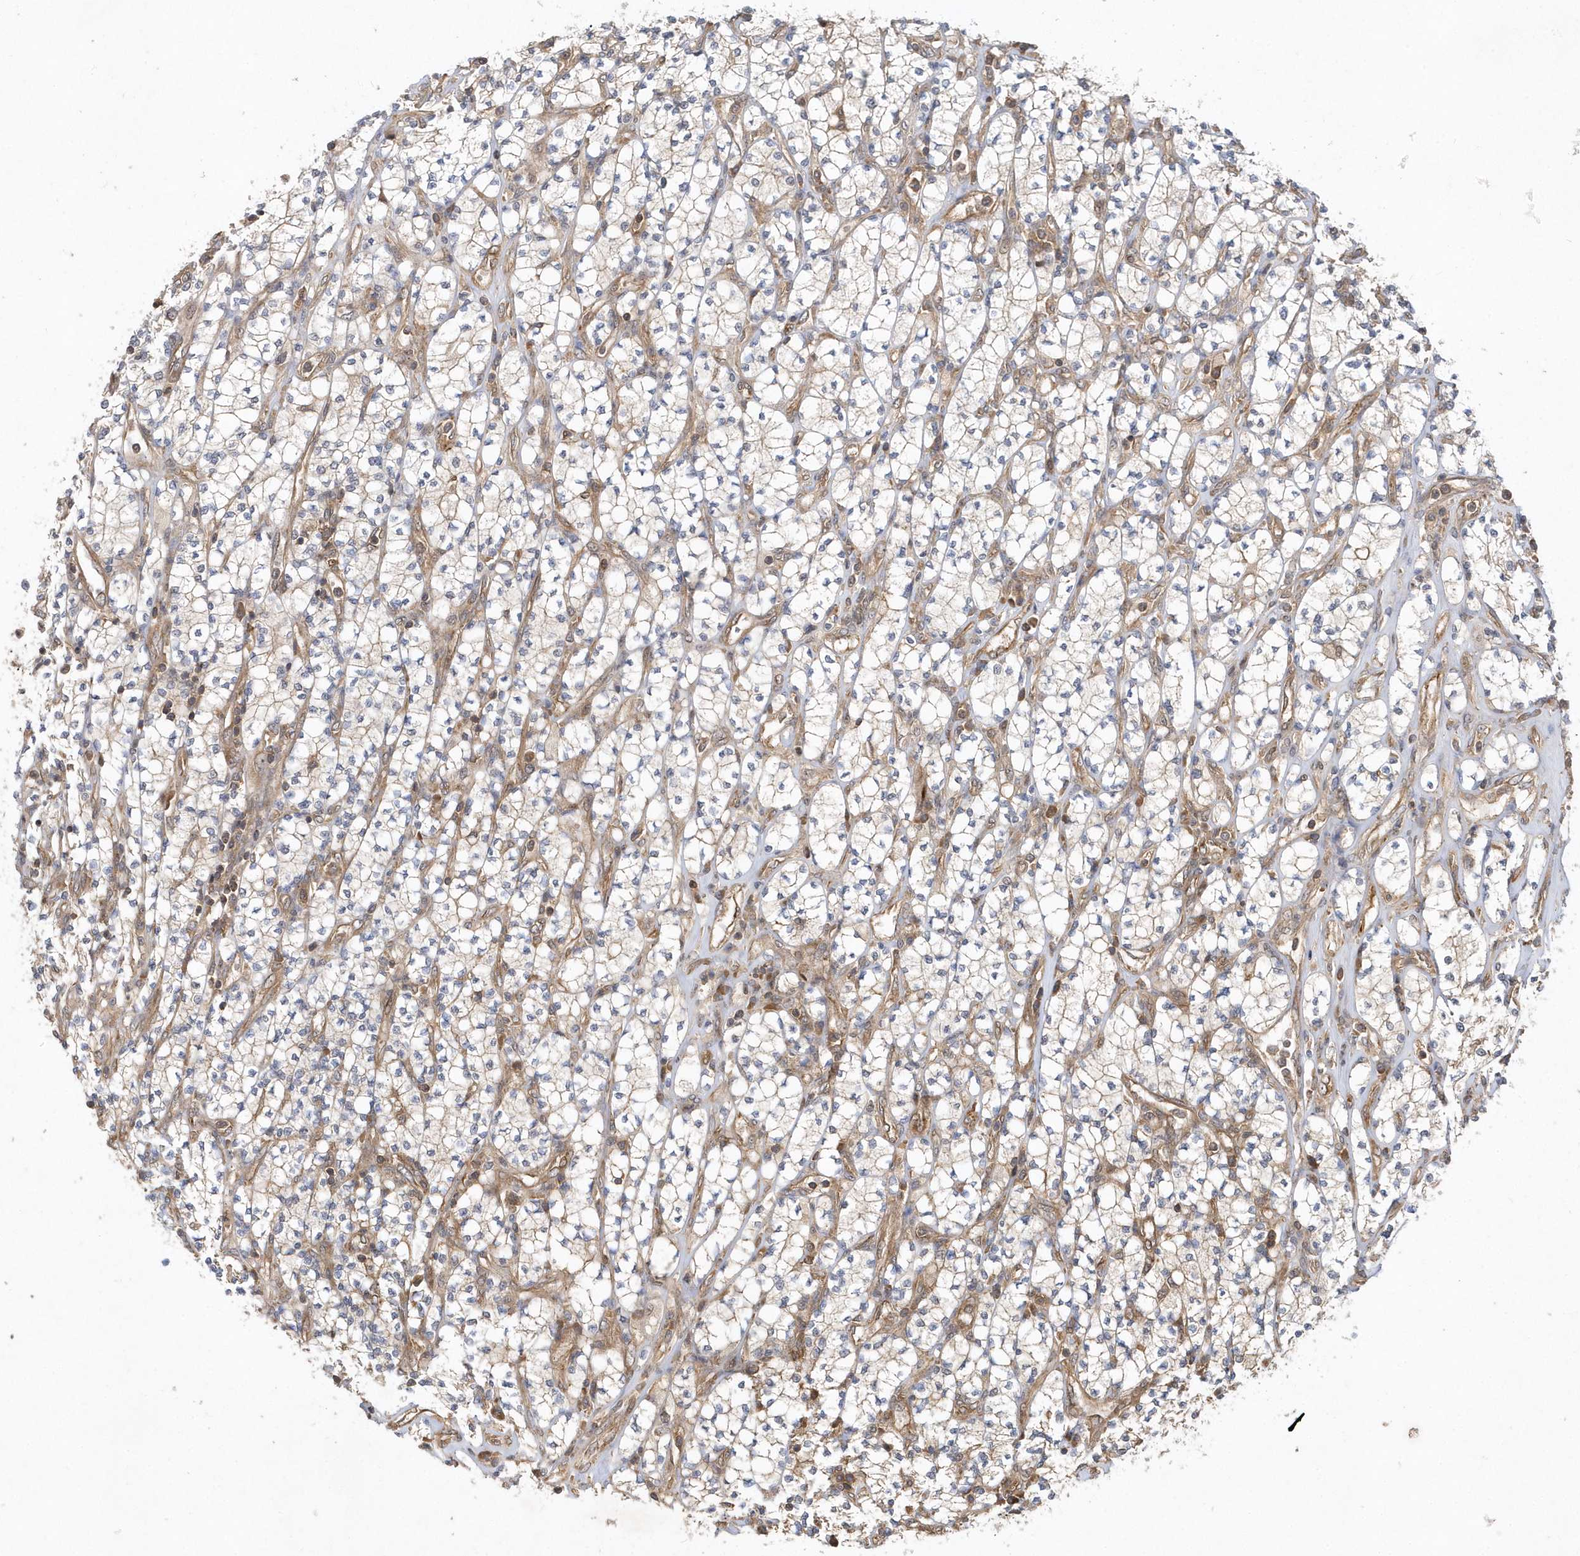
{"staining": {"intensity": "weak", "quantity": "<25%", "location": "cytoplasmic/membranous"}, "tissue": "renal cancer", "cell_type": "Tumor cells", "image_type": "cancer", "snomed": [{"axis": "morphology", "description": "Adenocarcinoma, NOS"}, {"axis": "topography", "description": "Kidney"}], "caption": "DAB (3,3'-diaminobenzidine) immunohistochemical staining of human renal adenocarcinoma exhibits no significant positivity in tumor cells.", "gene": "GFM2", "patient": {"sex": "male", "age": 77}}